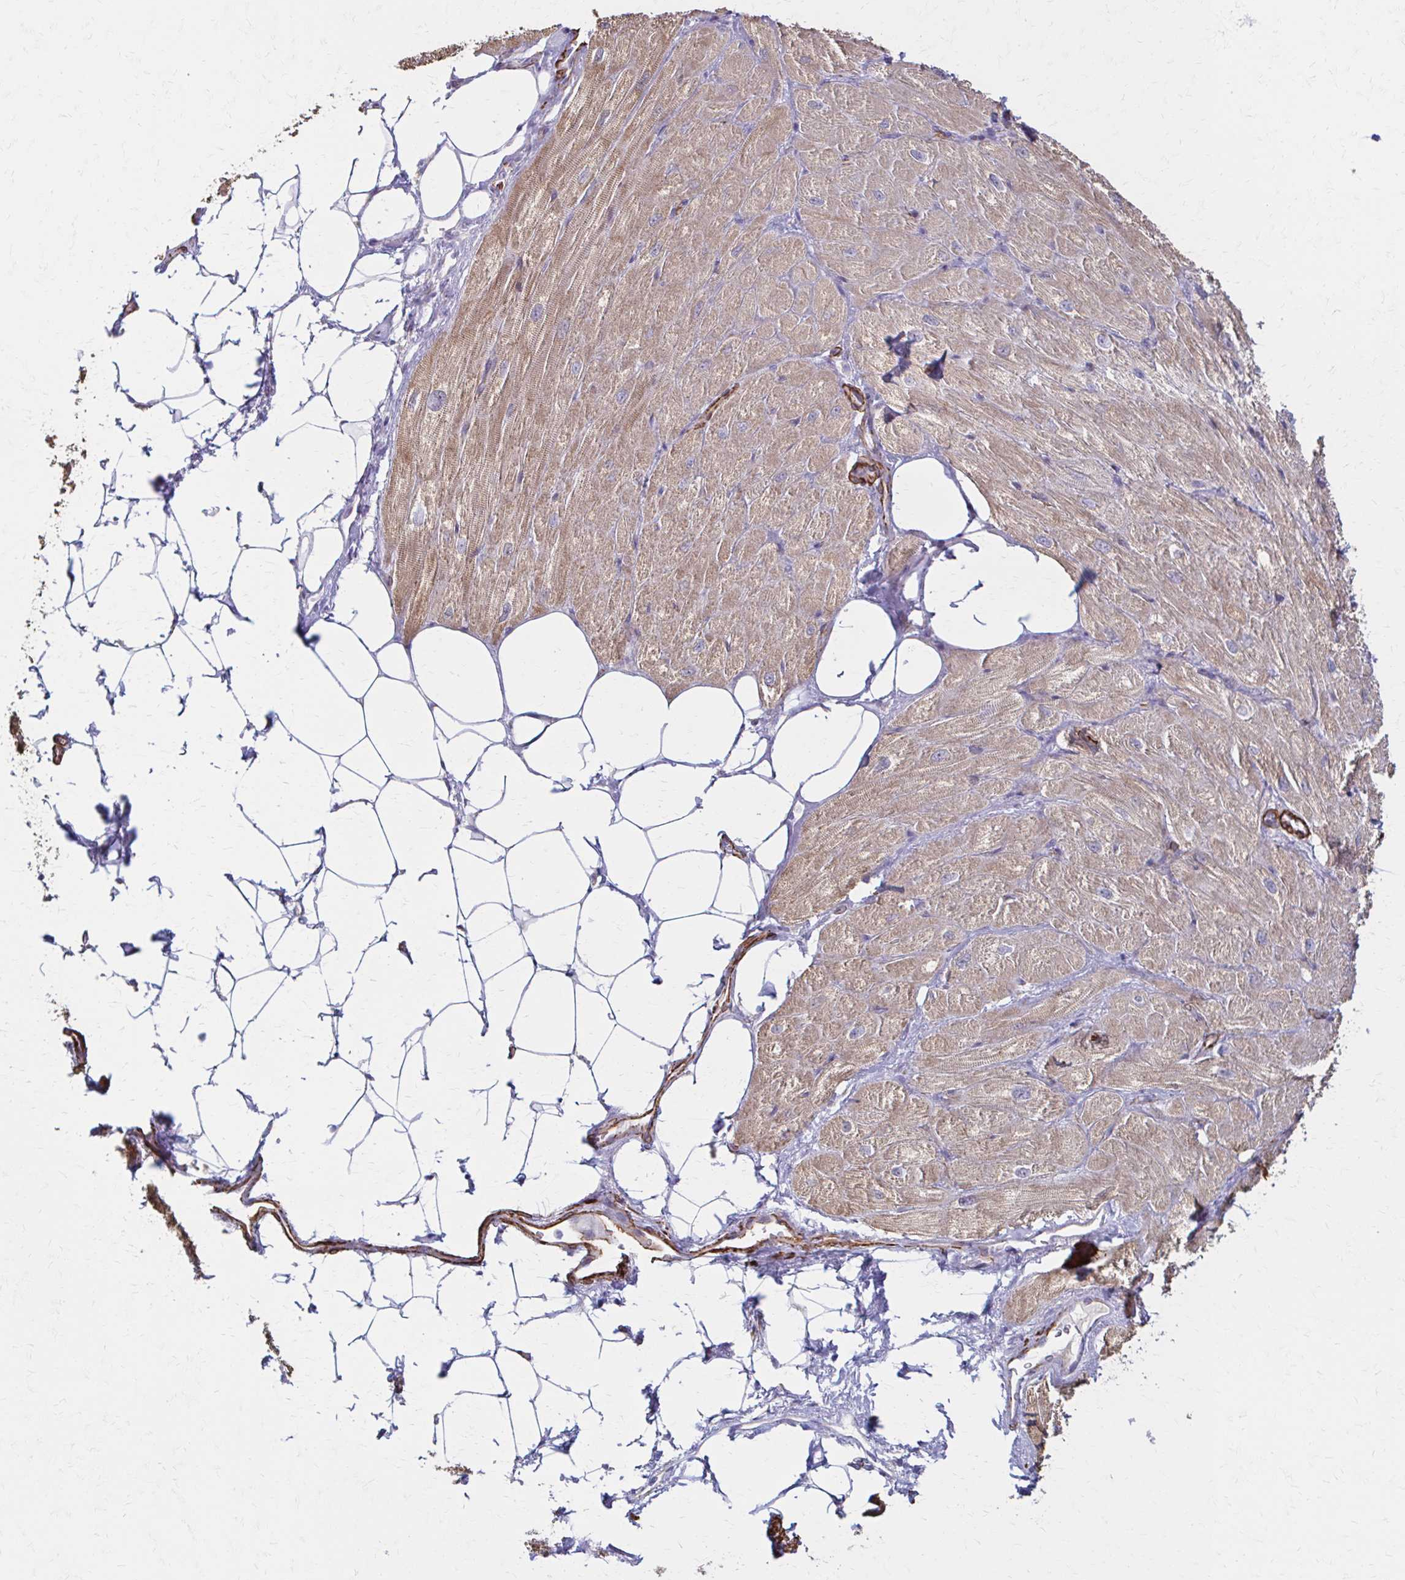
{"staining": {"intensity": "moderate", "quantity": ">75%", "location": "cytoplasmic/membranous"}, "tissue": "heart muscle", "cell_type": "Cardiomyocytes", "image_type": "normal", "snomed": [{"axis": "morphology", "description": "Normal tissue, NOS"}, {"axis": "topography", "description": "Heart"}], "caption": "High-power microscopy captured an IHC photomicrograph of normal heart muscle, revealing moderate cytoplasmic/membranous staining in approximately >75% of cardiomyocytes. Using DAB (3,3'-diaminobenzidine) (brown) and hematoxylin (blue) stains, captured at high magnification using brightfield microscopy.", "gene": "TIMMDC1", "patient": {"sex": "male", "age": 62}}